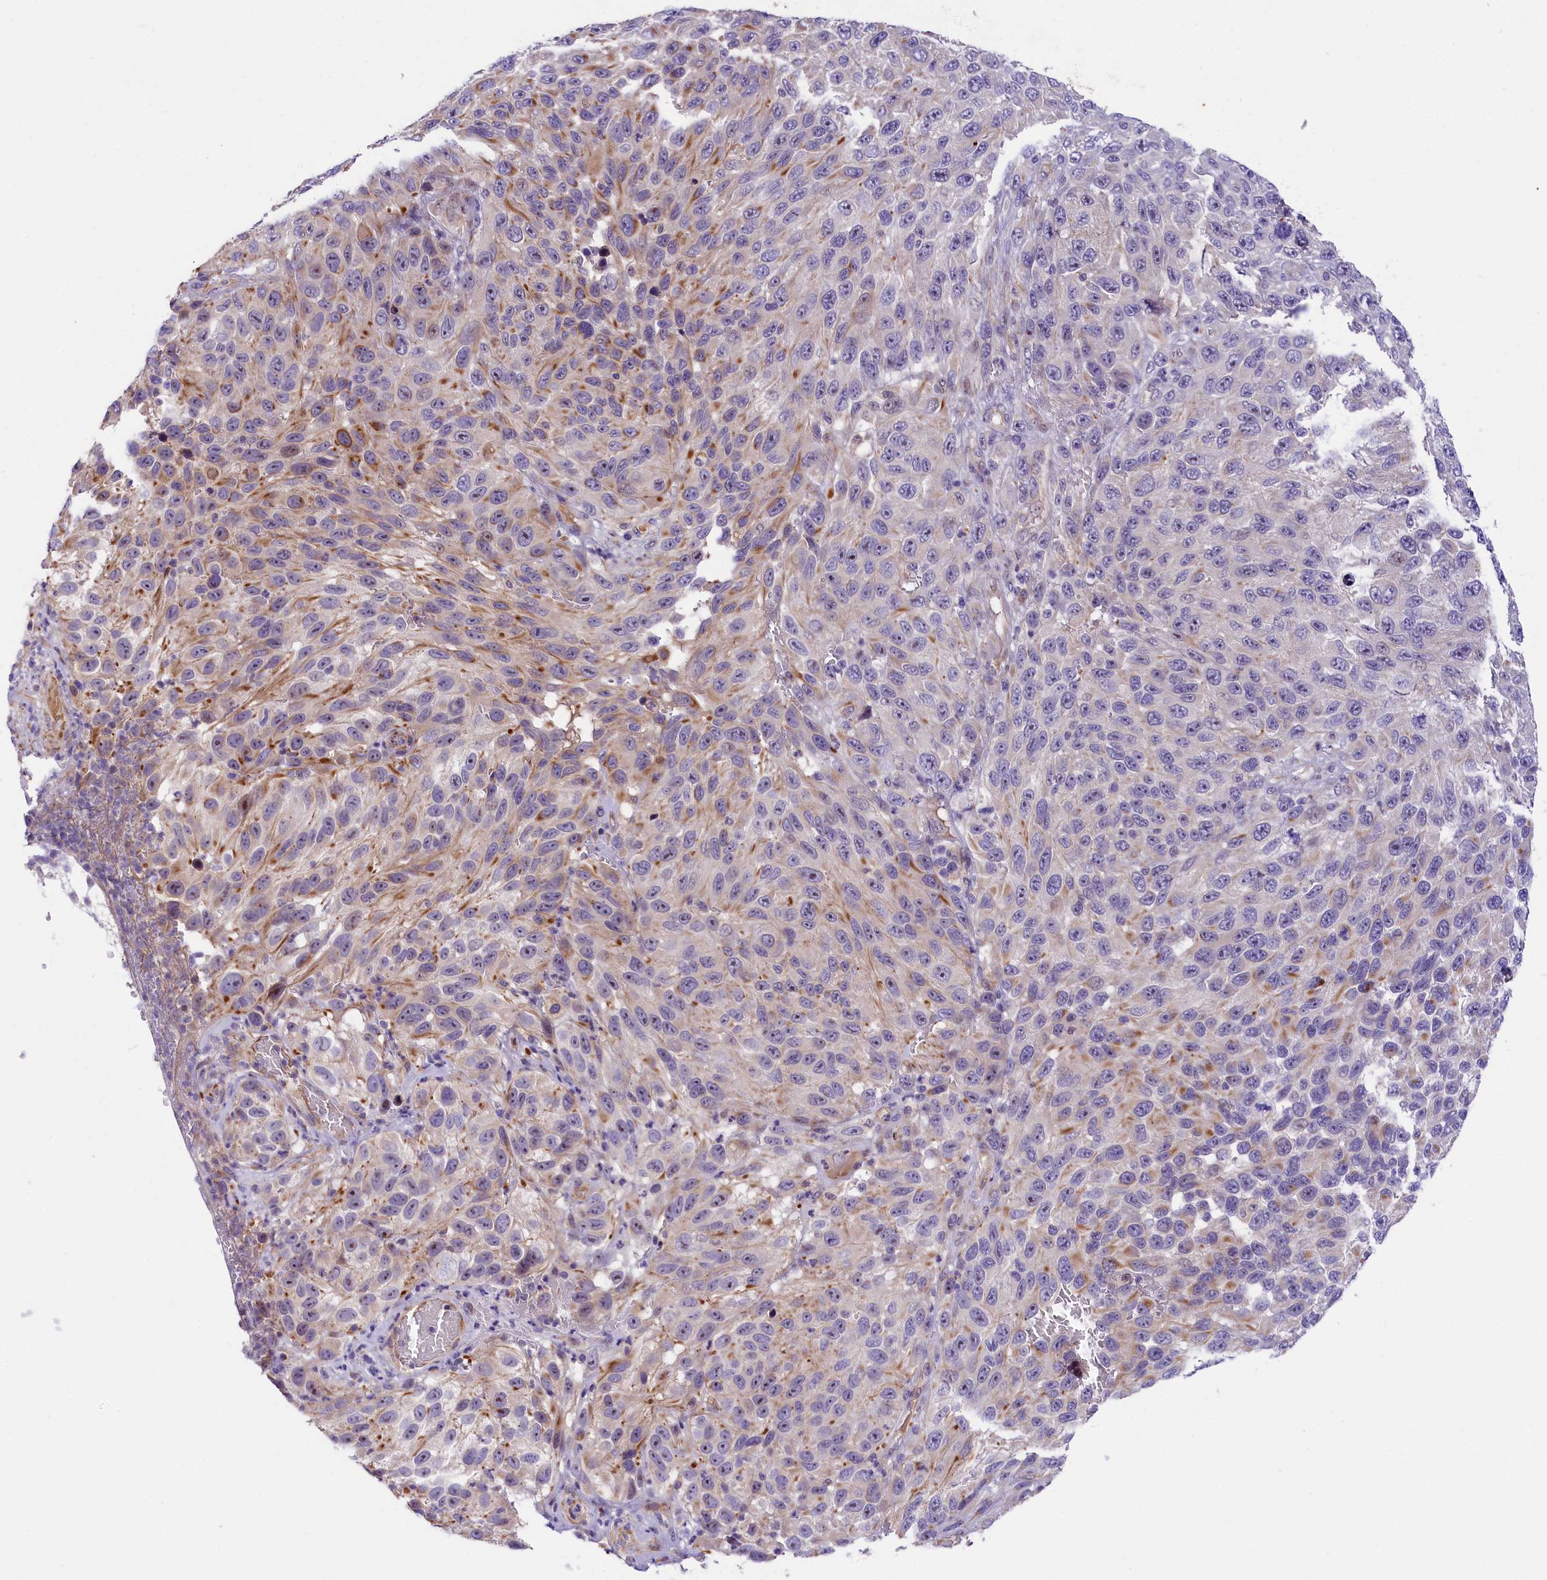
{"staining": {"intensity": "negative", "quantity": "none", "location": "none"}, "tissue": "melanoma", "cell_type": "Tumor cells", "image_type": "cancer", "snomed": [{"axis": "morphology", "description": "Malignant melanoma, NOS"}, {"axis": "topography", "description": "Skin"}], "caption": "Protein analysis of malignant melanoma exhibits no significant staining in tumor cells.", "gene": "CCDC32", "patient": {"sex": "female", "age": 96}}